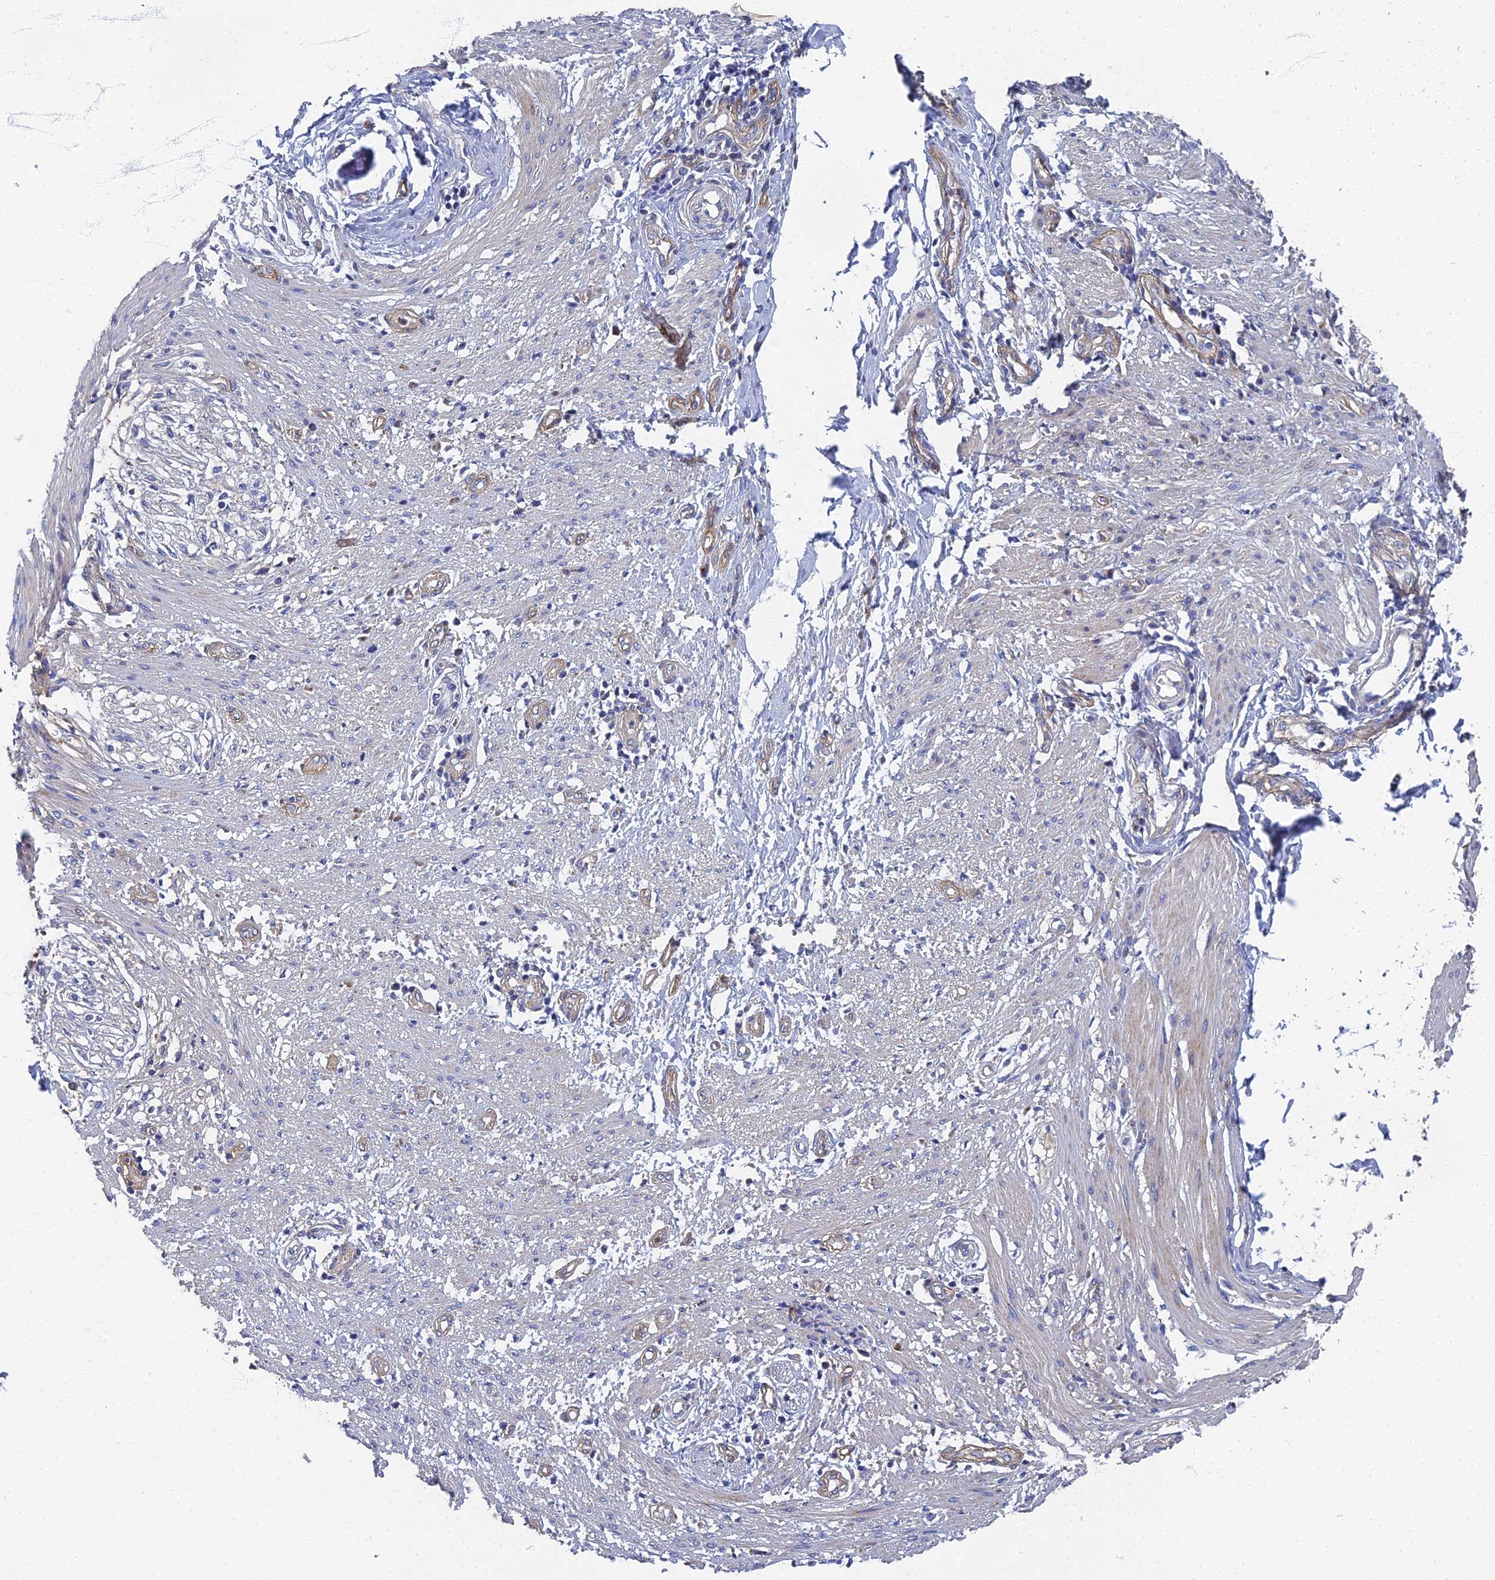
{"staining": {"intensity": "weak", "quantity": "25%-75%", "location": "cytoplasmic/membranous"}, "tissue": "smooth muscle", "cell_type": "Smooth muscle cells", "image_type": "normal", "snomed": [{"axis": "morphology", "description": "Normal tissue, NOS"}, {"axis": "morphology", "description": "Adenocarcinoma, NOS"}, {"axis": "topography", "description": "Colon"}, {"axis": "topography", "description": "Peripheral nerve tissue"}], "caption": "DAB (3,3'-diaminobenzidine) immunohistochemical staining of normal human smooth muscle shows weak cytoplasmic/membranous protein staining in about 25%-75% of smooth muscle cells.", "gene": "RNASEK", "patient": {"sex": "male", "age": 14}}